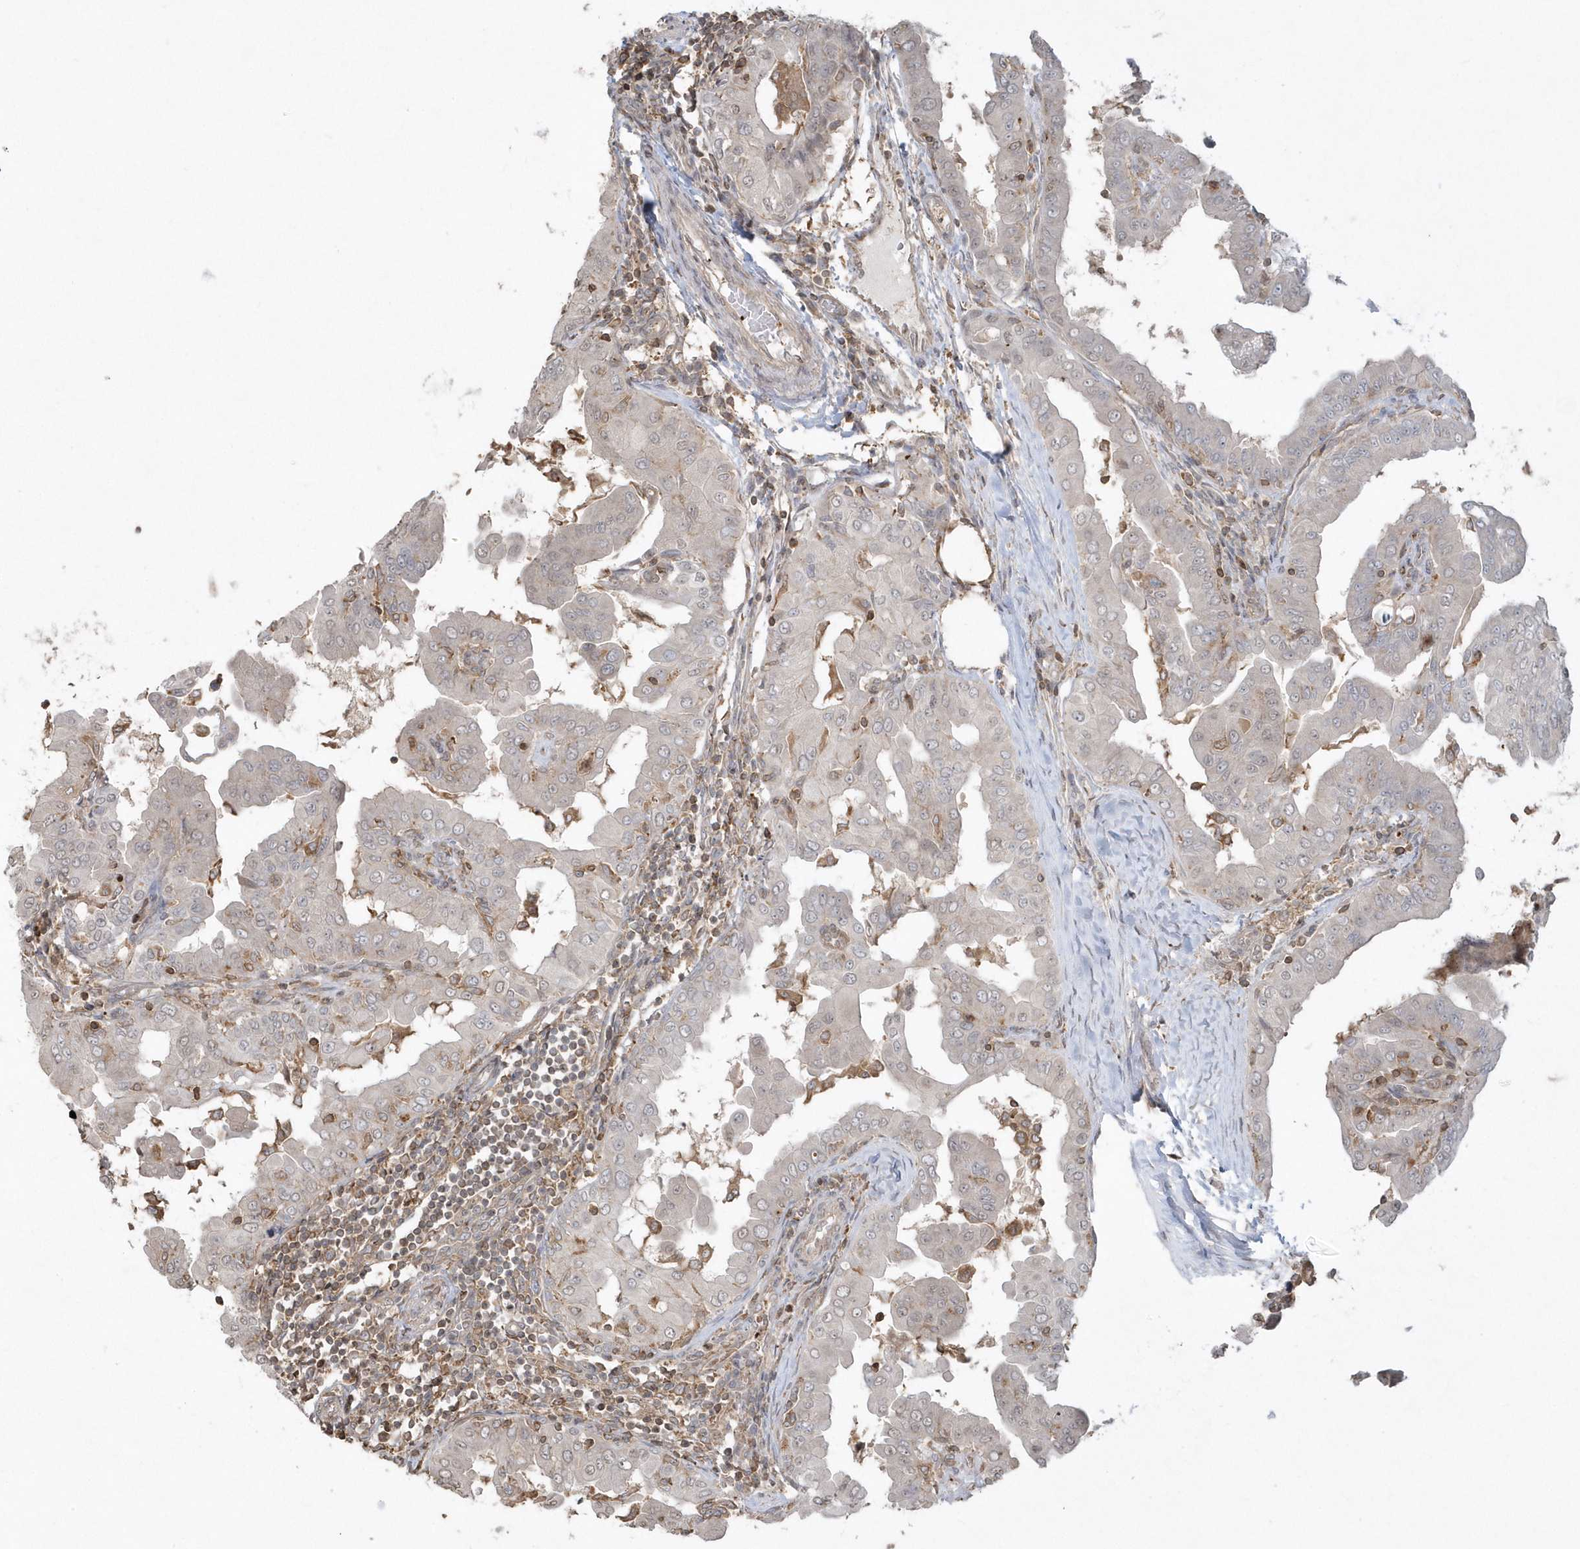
{"staining": {"intensity": "negative", "quantity": "none", "location": "none"}, "tissue": "thyroid cancer", "cell_type": "Tumor cells", "image_type": "cancer", "snomed": [{"axis": "morphology", "description": "Papillary adenocarcinoma, NOS"}, {"axis": "topography", "description": "Thyroid gland"}], "caption": "Histopathology image shows no significant protein expression in tumor cells of thyroid papillary adenocarcinoma.", "gene": "BSN", "patient": {"sex": "male", "age": 33}}